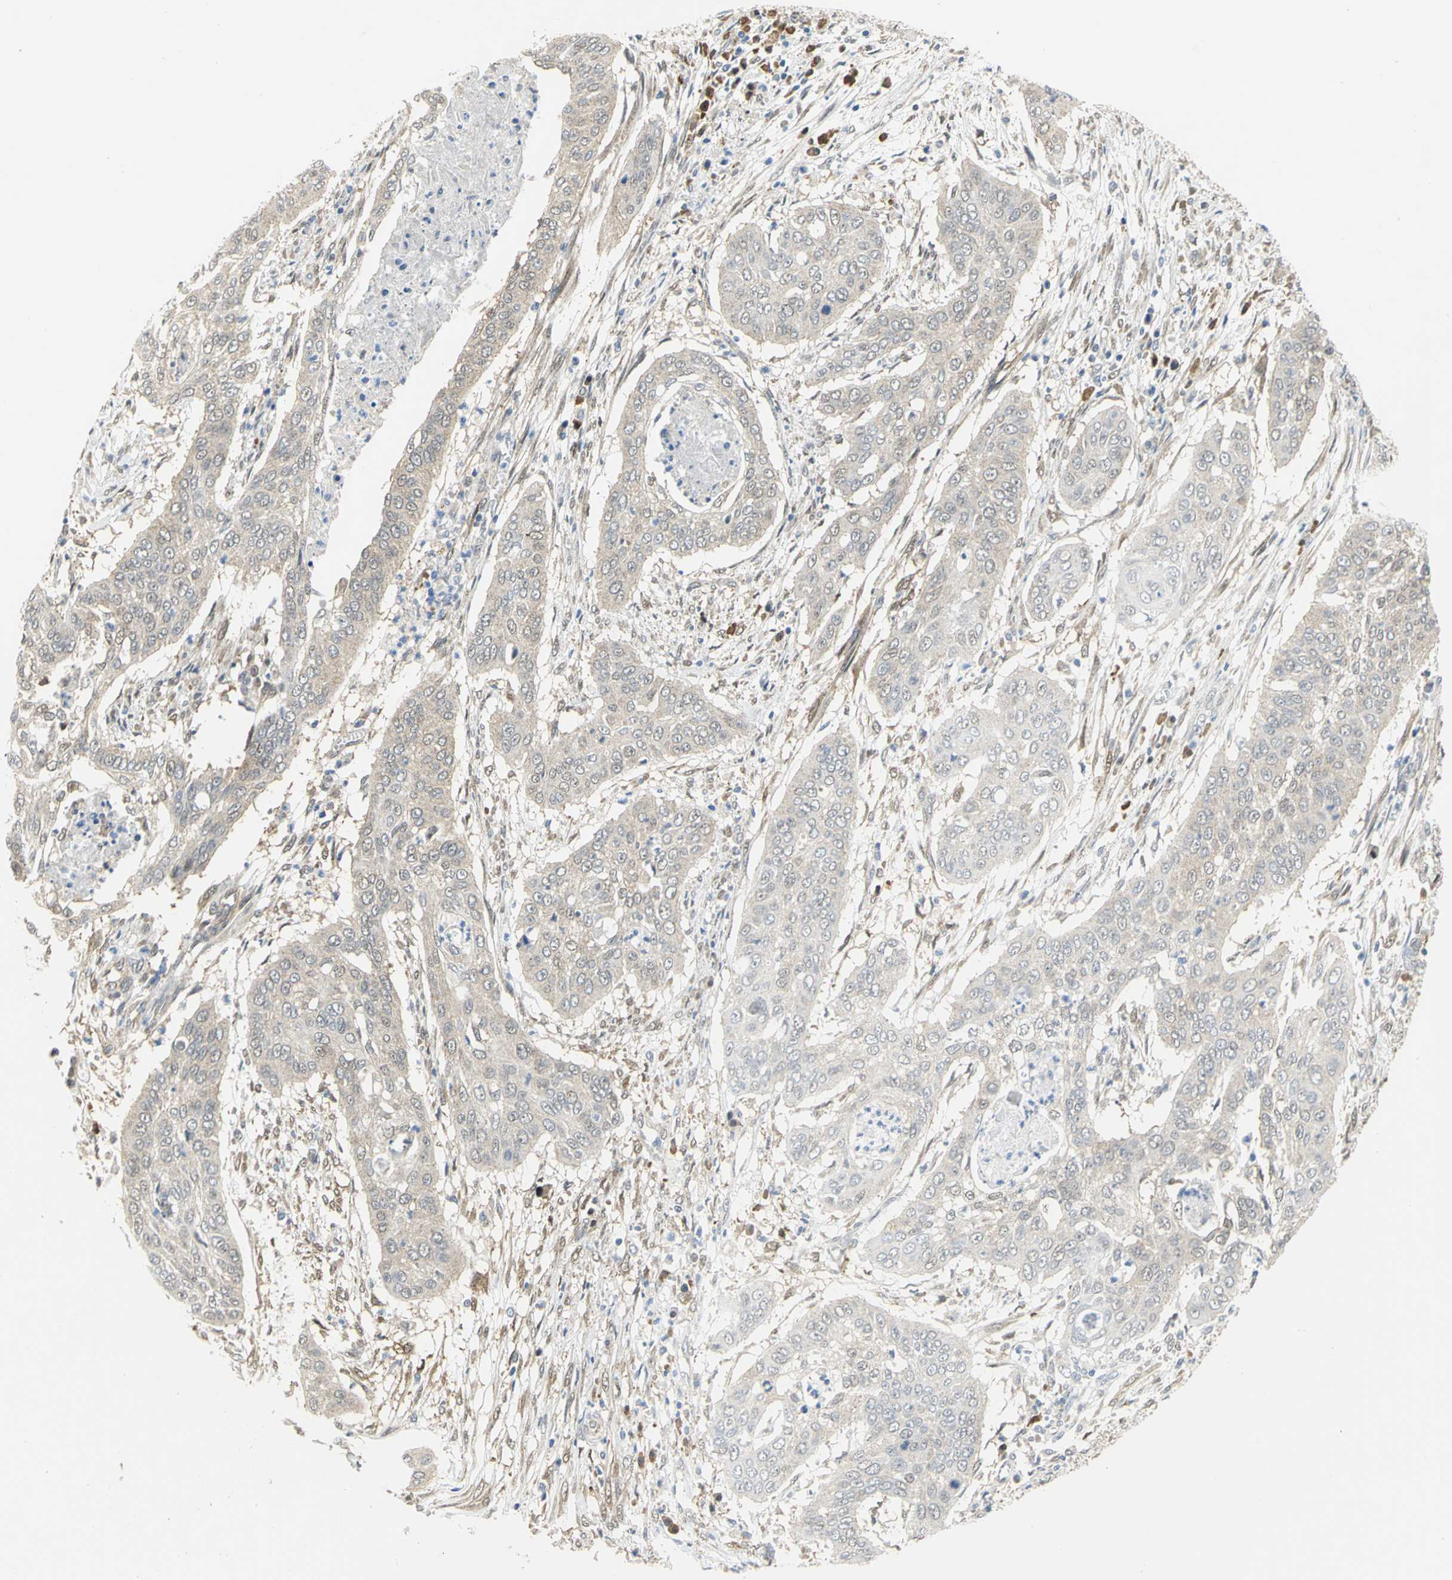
{"staining": {"intensity": "negative", "quantity": "none", "location": "none"}, "tissue": "cervical cancer", "cell_type": "Tumor cells", "image_type": "cancer", "snomed": [{"axis": "morphology", "description": "Squamous cell carcinoma, NOS"}, {"axis": "topography", "description": "Cervix"}], "caption": "Cervical cancer (squamous cell carcinoma) was stained to show a protein in brown. There is no significant expression in tumor cells.", "gene": "PGM3", "patient": {"sex": "female", "age": 39}}